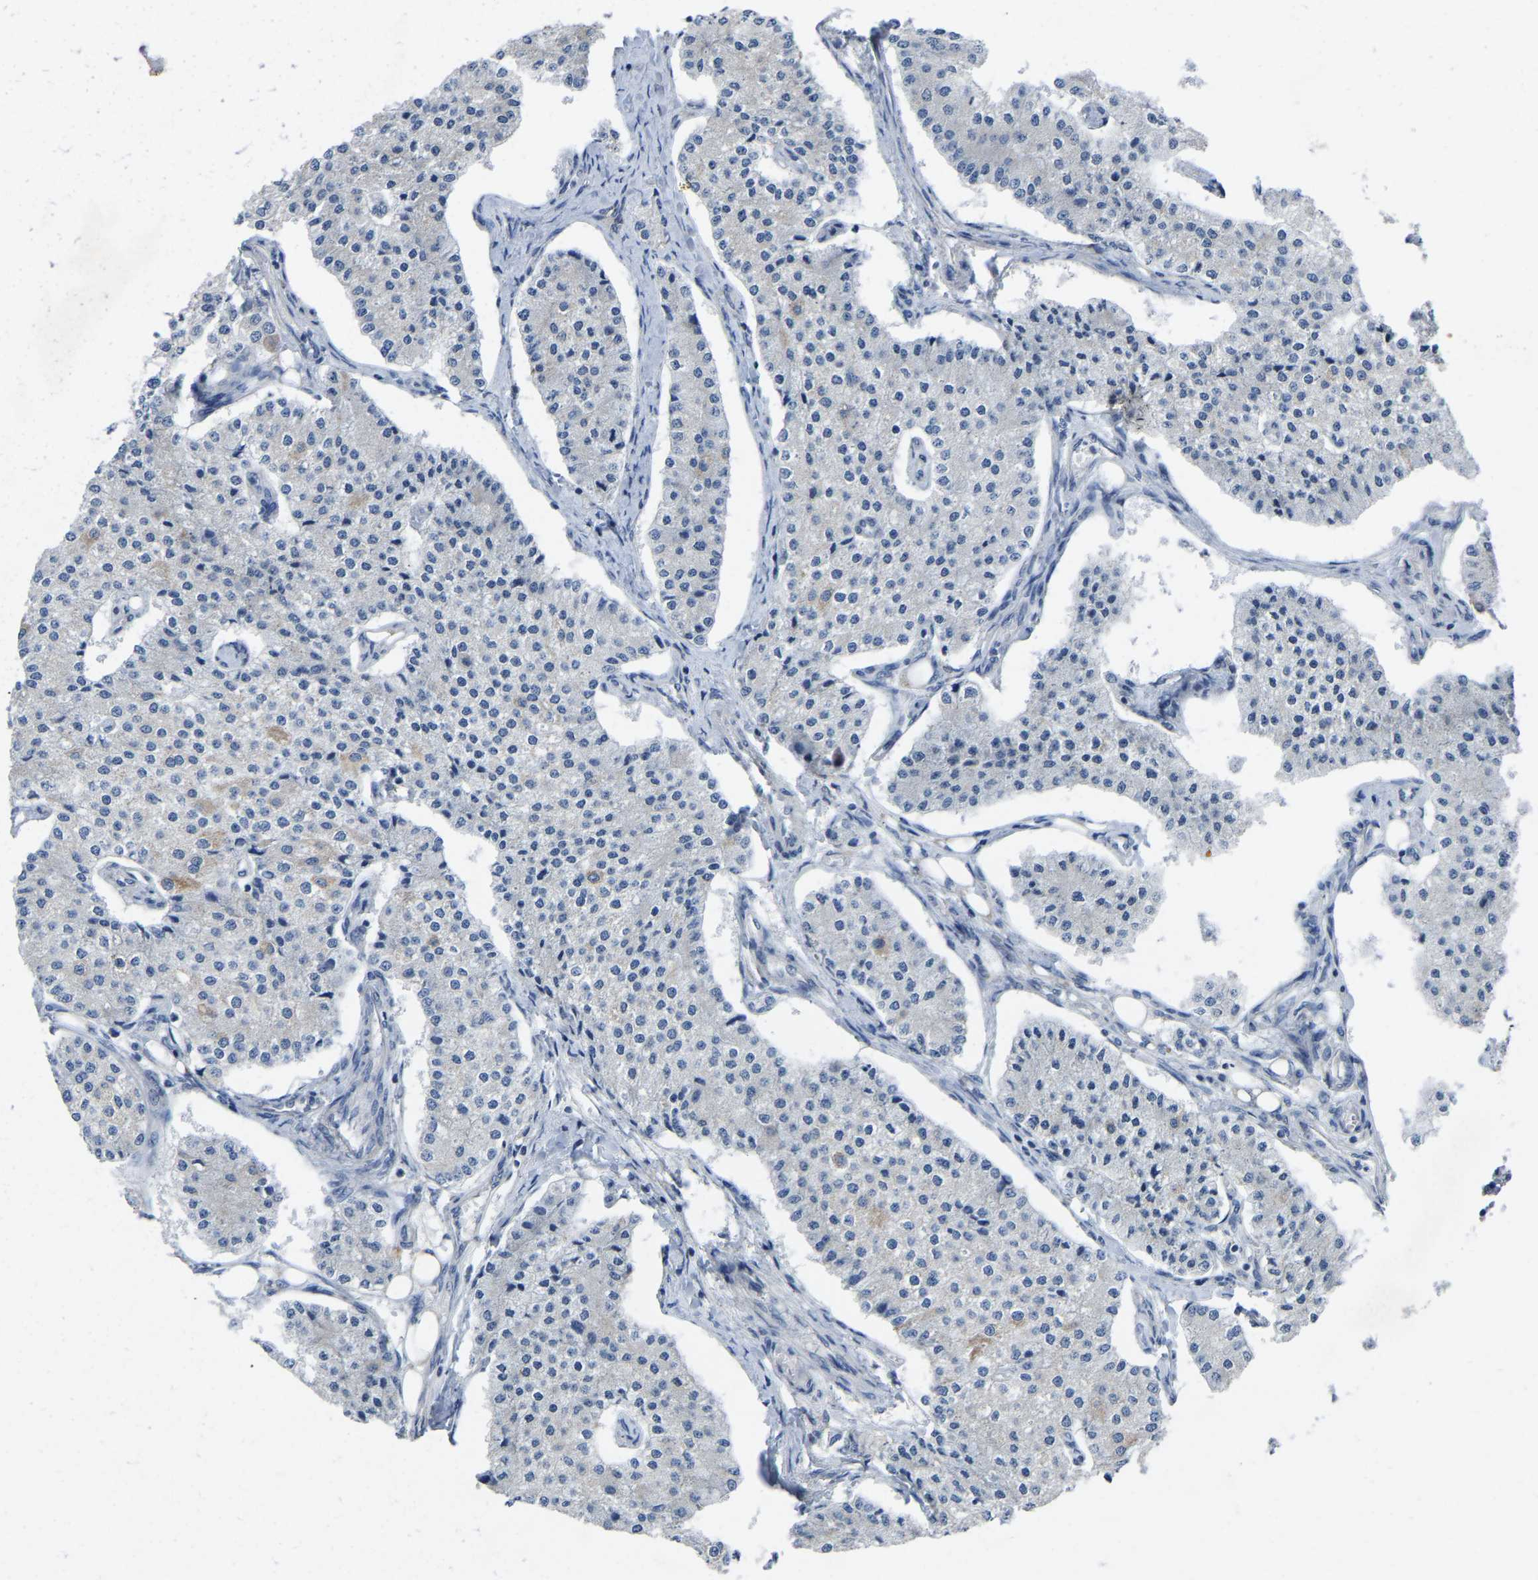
{"staining": {"intensity": "negative", "quantity": "none", "location": "none"}, "tissue": "carcinoid", "cell_type": "Tumor cells", "image_type": "cancer", "snomed": [{"axis": "morphology", "description": "Carcinoid, malignant, NOS"}, {"axis": "topography", "description": "Colon"}], "caption": "DAB immunohistochemical staining of carcinoid exhibits no significant expression in tumor cells.", "gene": "BCL10", "patient": {"sex": "female", "age": 52}}